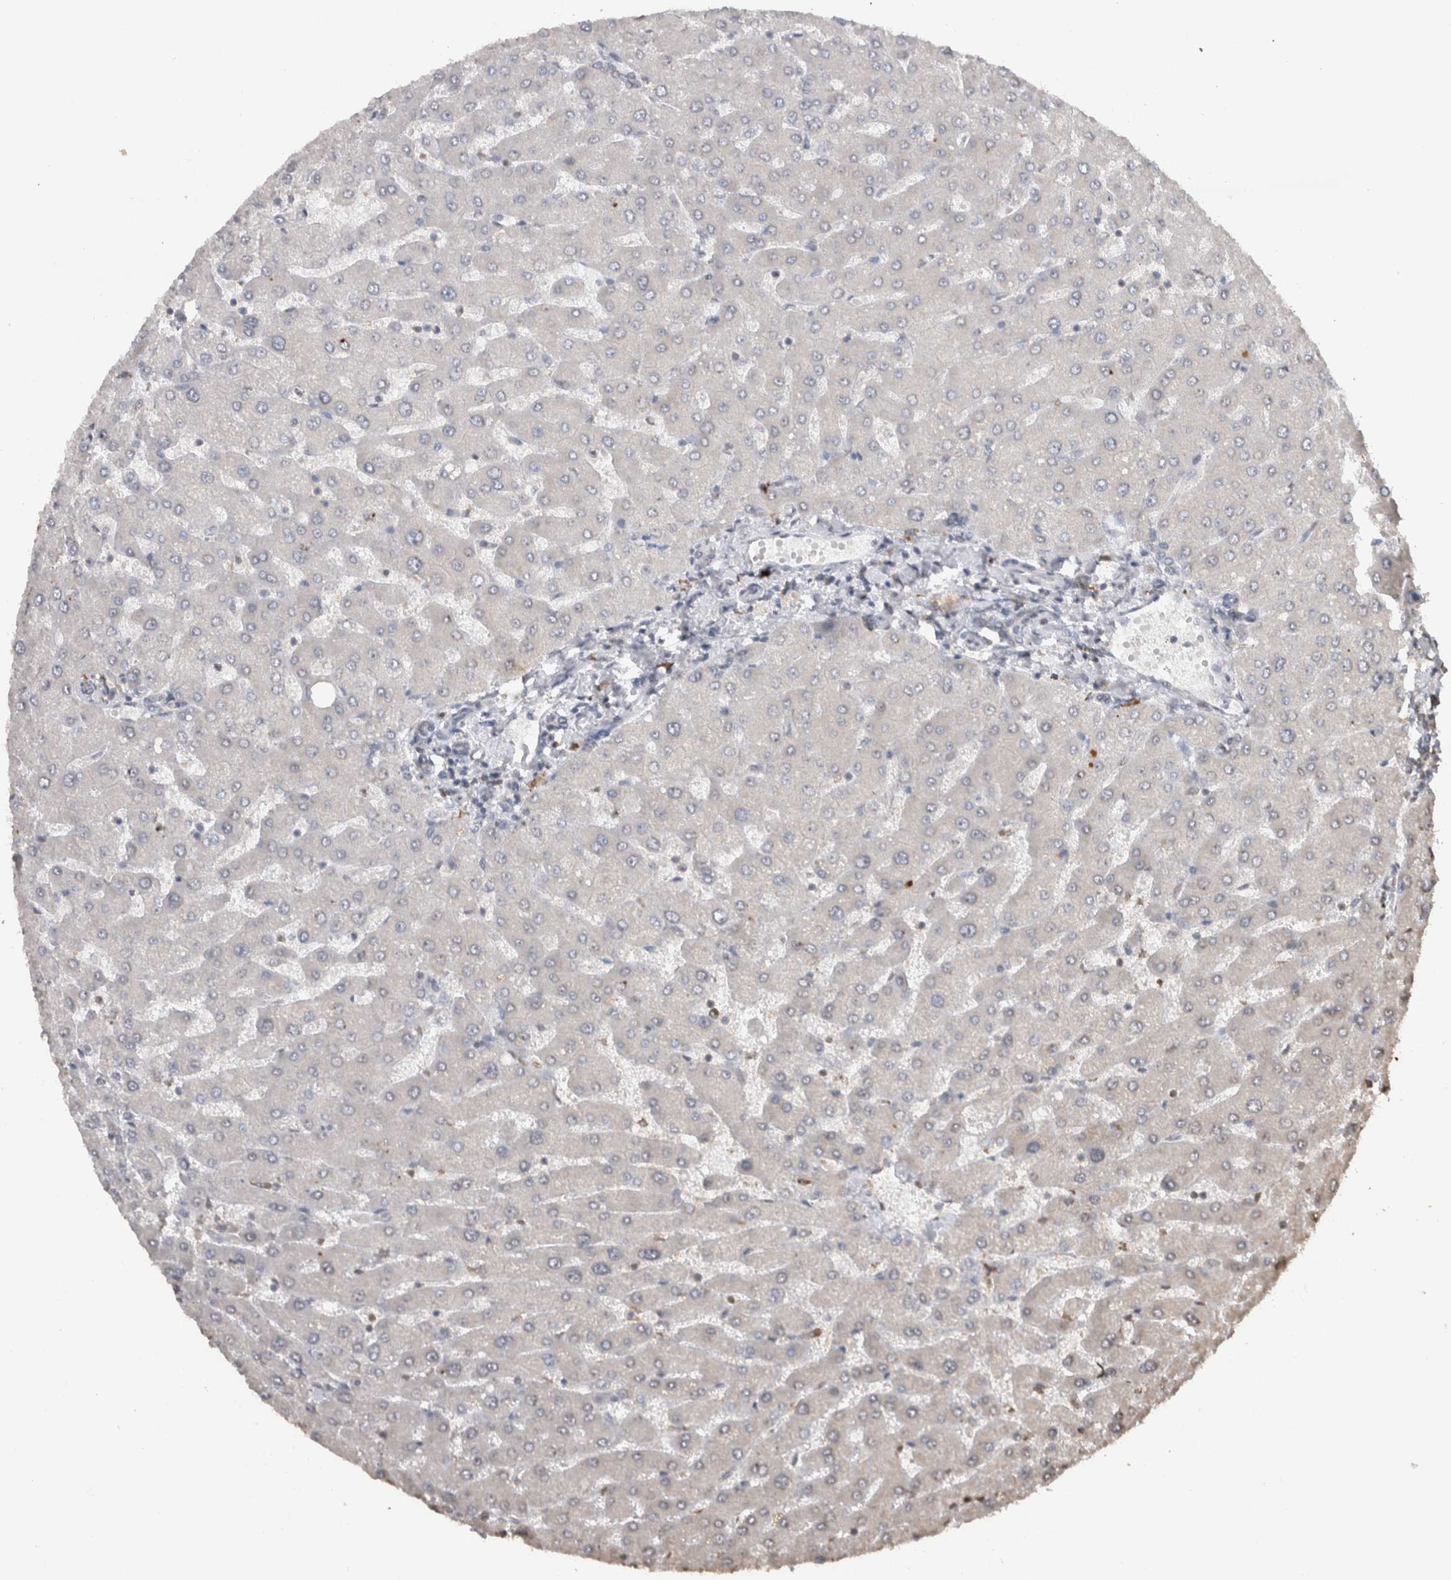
{"staining": {"intensity": "weak", "quantity": "<25%", "location": "nuclear"}, "tissue": "liver", "cell_type": "Cholangiocytes", "image_type": "normal", "snomed": [{"axis": "morphology", "description": "Normal tissue, NOS"}, {"axis": "topography", "description": "Liver"}], "caption": "DAB (3,3'-diaminobenzidine) immunohistochemical staining of benign human liver demonstrates no significant positivity in cholangiocytes. (DAB immunohistochemistry (IHC) visualized using brightfield microscopy, high magnification).", "gene": "CRELD2", "patient": {"sex": "male", "age": 55}}